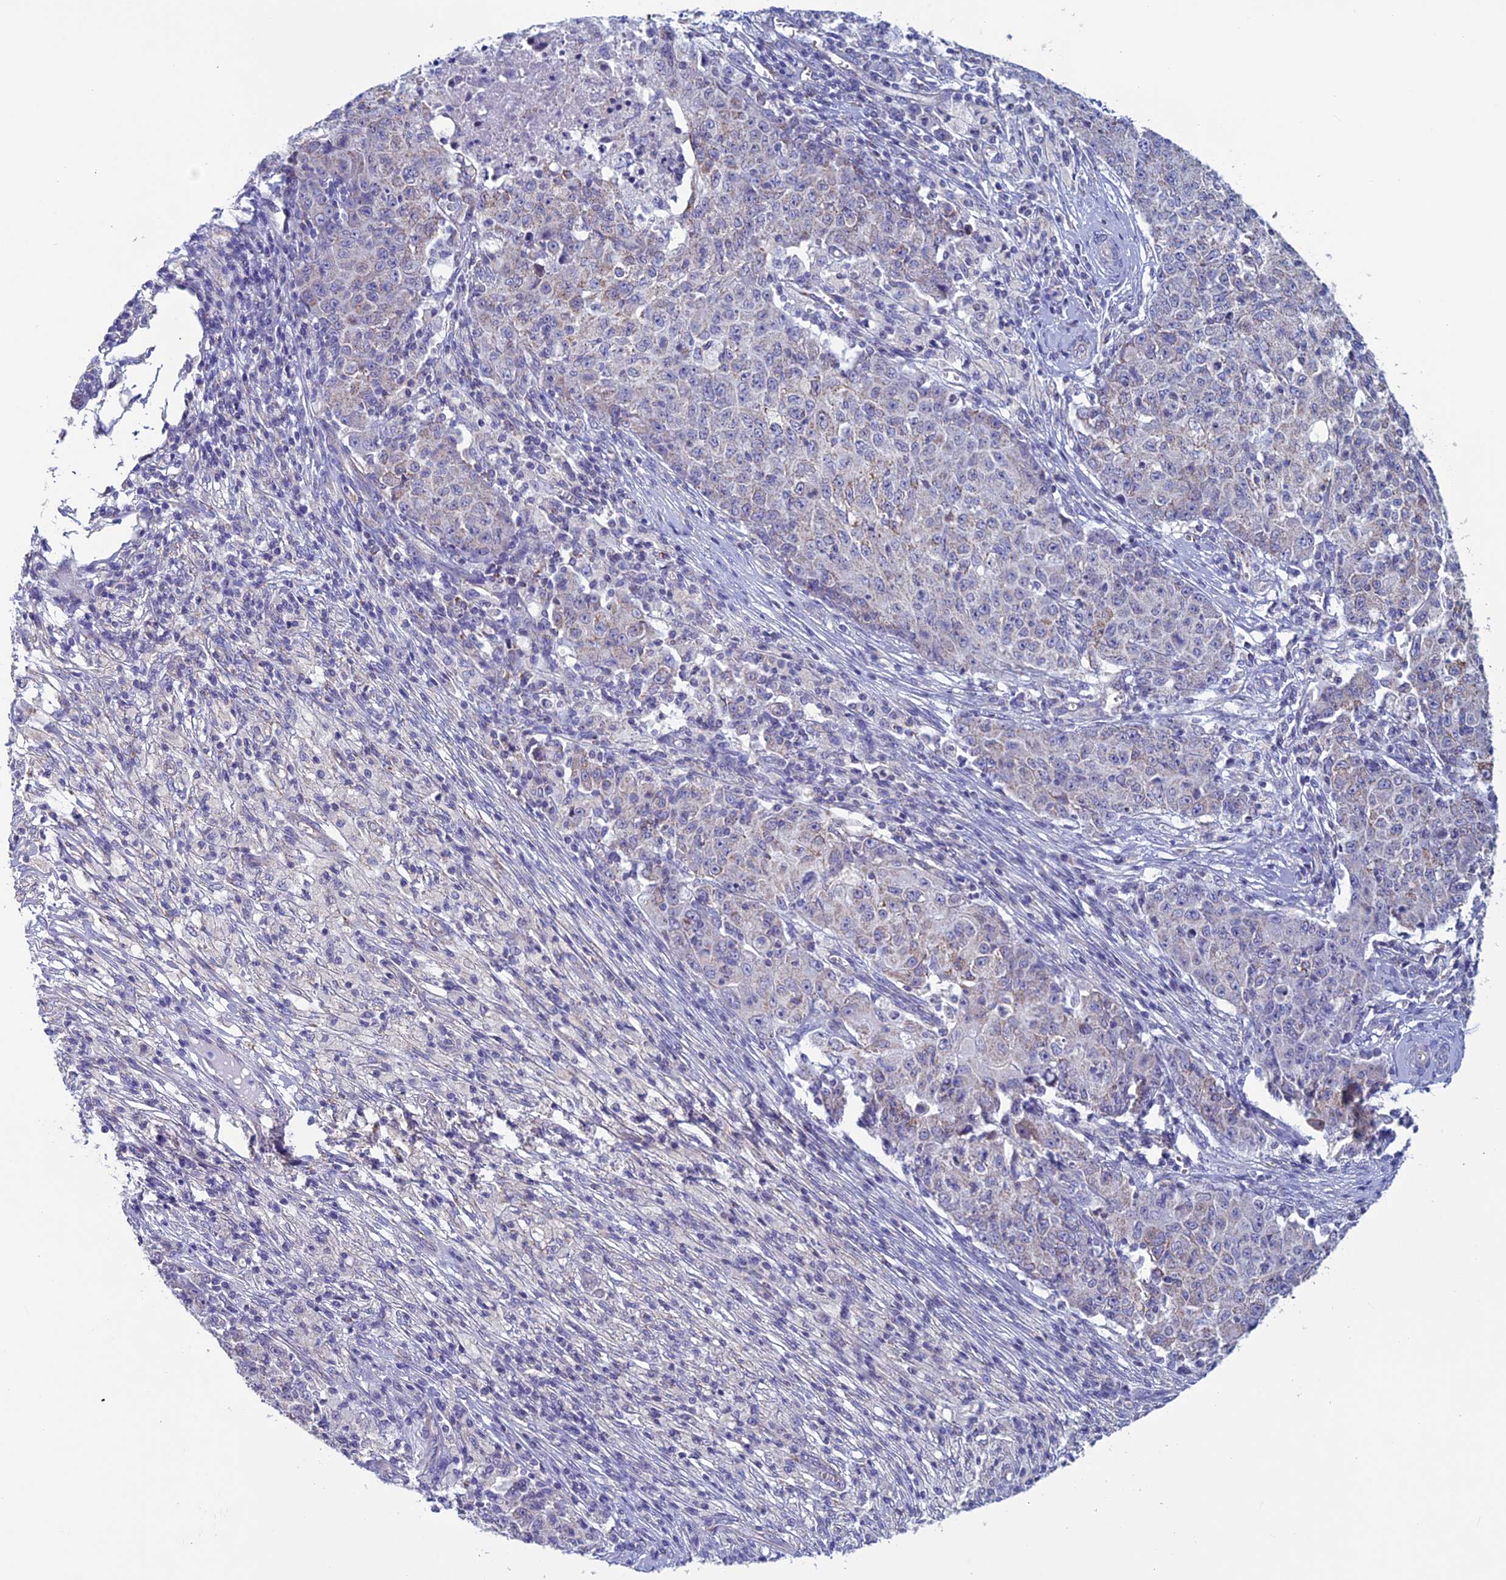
{"staining": {"intensity": "negative", "quantity": "none", "location": "none"}, "tissue": "ovarian cancer", "cell_type": "Tumor cells", "image_type": "cancer", "snomed": [{"axis": "morphology", "description": "Carcinoma, endometroid"}, {"axis": "topography", "description": "Ovary"}], "caption": "A photomicrograph of ovarian cancer (endometroid carcinoma) stained for a protein exhibits no brown staining in tumor cells.", "gene": "MFSD12", "patient": {"sex": "female", "age": 42}}